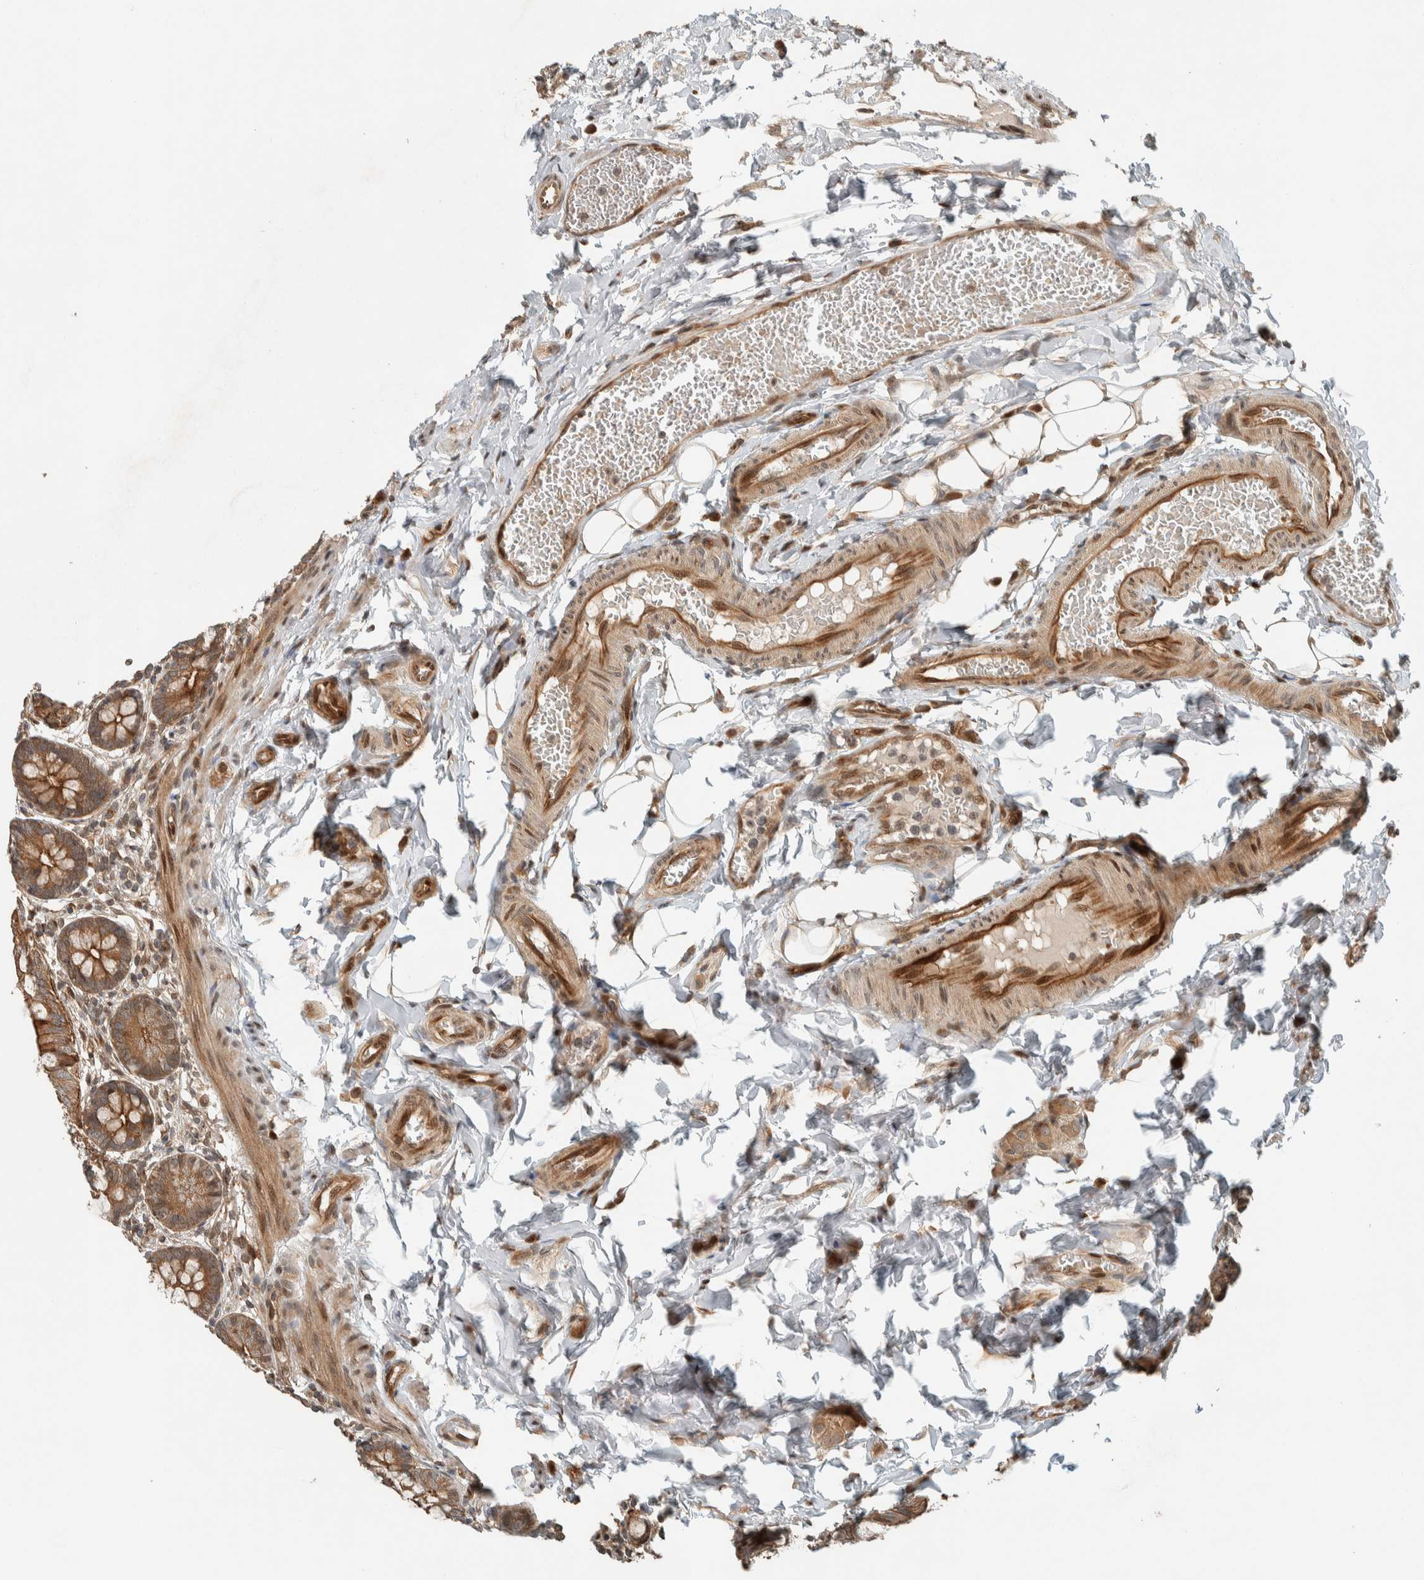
{"staining": {"intensity": "moderate", "quantity": ">75%", "location": "cytoplasmic/membranous"}, "tissue": "small intestine", "cell_type": "Glandular cells", "image_type": "normal", "snomed": [{"axis": "morphology", "description": "Normal tissue, NOS"}, {"axis": "topography", "description": "Small intestine"}], "caption": "An immunohistochemistry micrograph of normal tissue is shown. Protein staining in brown shows moderate cytoplasmic/membranous positivity in small intestine within glandular cells. The staining was performed using DAB to visualize the protein expression in brown, while the nuclei were stained in blue with hematoxylin (Magnification: 20x).", "gene": "STXBP4", "patient": {"sex": "male", "age": 7}}